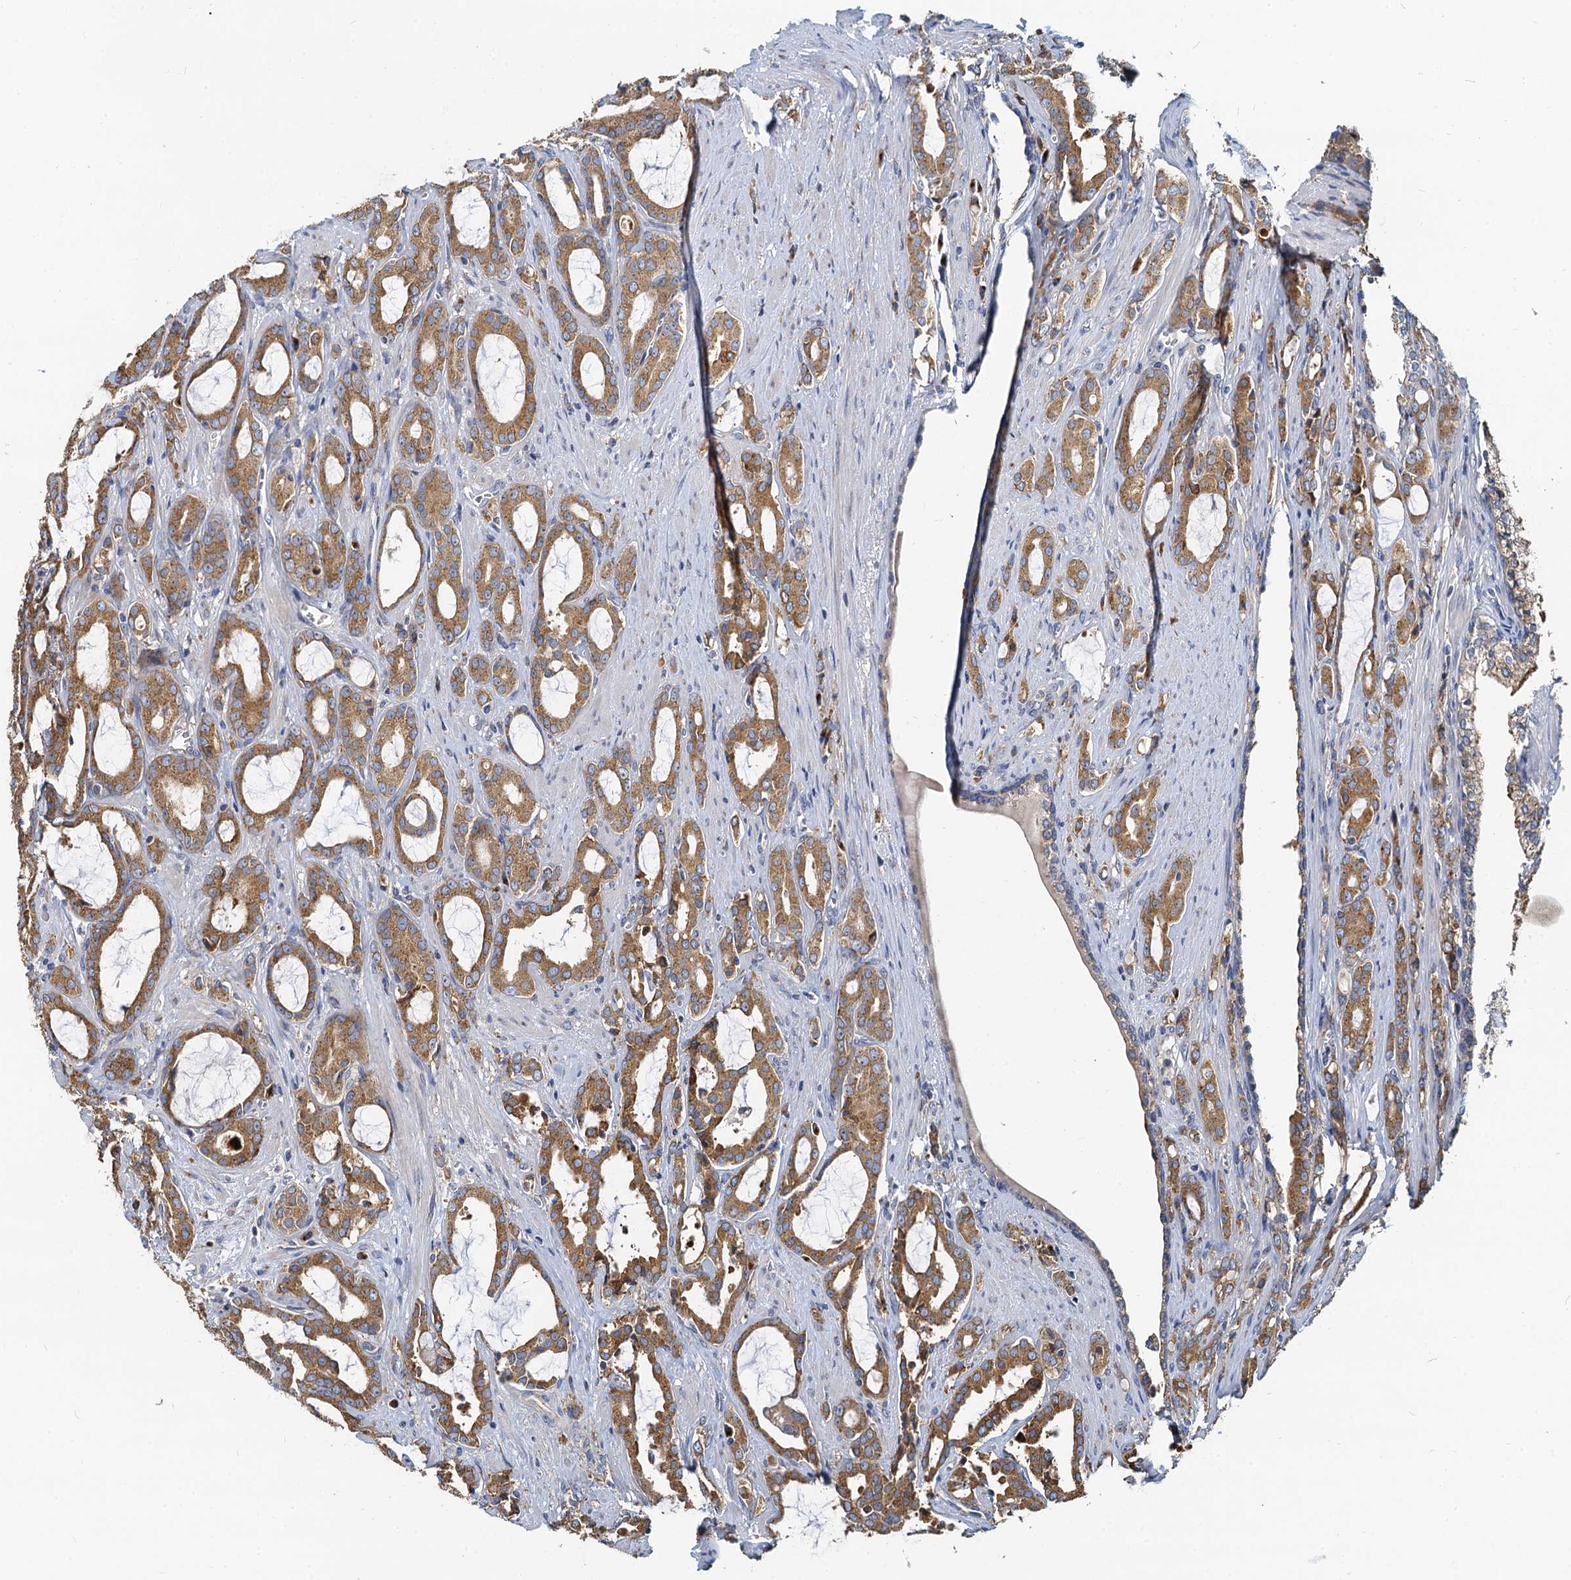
{"staining": {"intensity": "moderate", "quantity": ">75%", "location": "cytoplasmic/membranous"}, "tissue": "prostate cancer", "cell_type": "Tumor cells", "image_type": "cancer", "snomed": [{"axis": "morphology", "description": "Adenocarcinoma, High grade"}, {"axis": "topography", "description": "Prostate"}], "caption": "This image reveals prostate cancer (adenocarcinoma (high-grade)) stained with IHC to label a protein in brown. The cytoplasmic/membranous of tumor cells show moderate positivity for the protein. Nuclei are counter-stained blue.", "gene": "NKAPD1", "patient": {"sex": "male", "age": 72}}